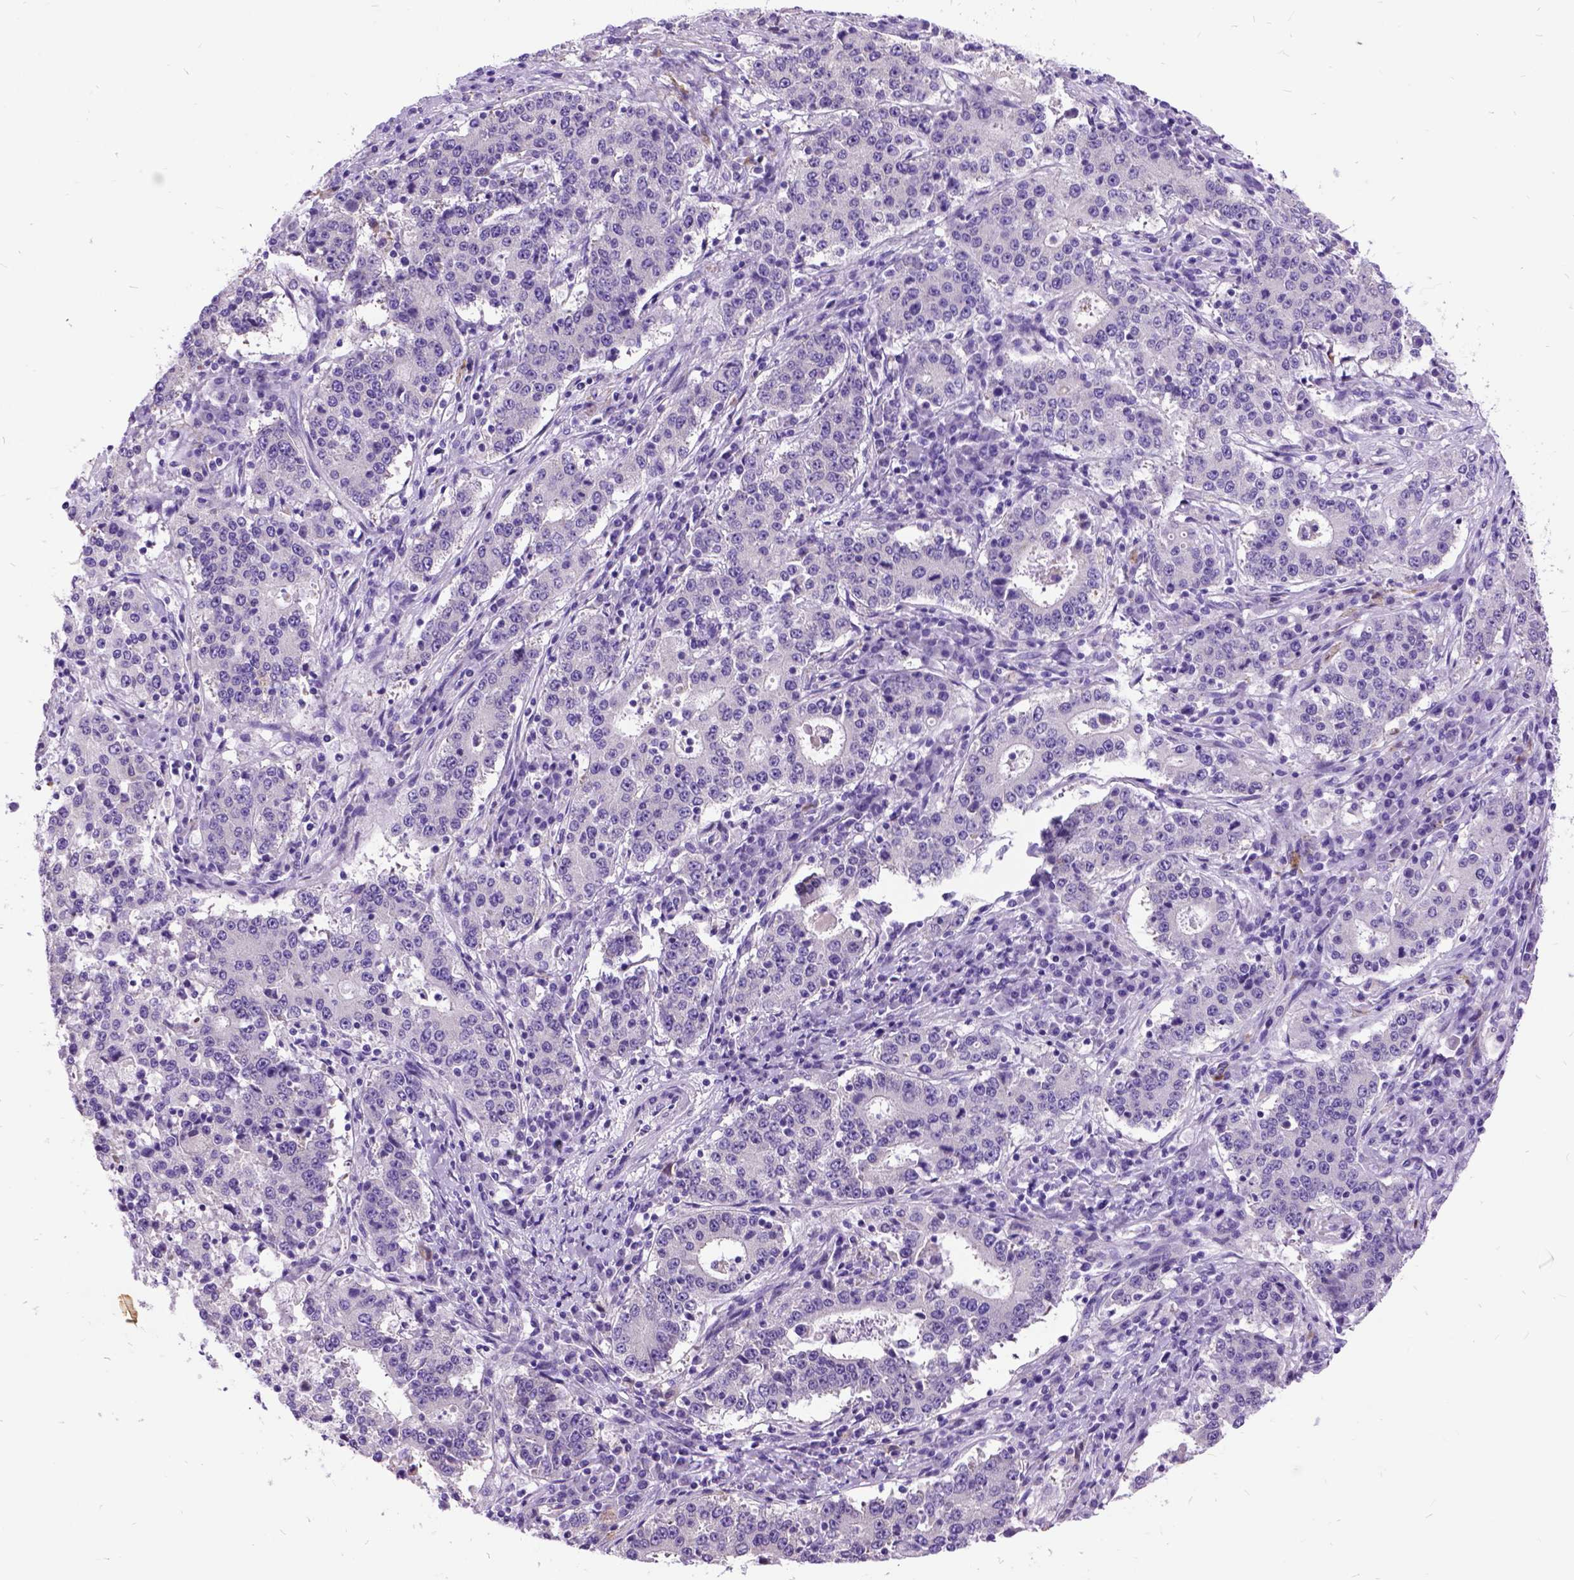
{"staining": {"intensity": "negative", "quantity": "none", "location": "none"}, "tissue": "stomach cancer", "cell_type": "Tumor cells", "image_type": "cancer", "snomed": [{"axis": "morphology", "description": "Adenocarcinoma, NOS"}, {"axis": "topography", "description": "Stomach"}], "caption": "Tumor cells are negative for protein expression in human stomach cancer (adenocarcinoma).", "gene": "CFAP54", "patient": {"sex": "male", "age": 59}}